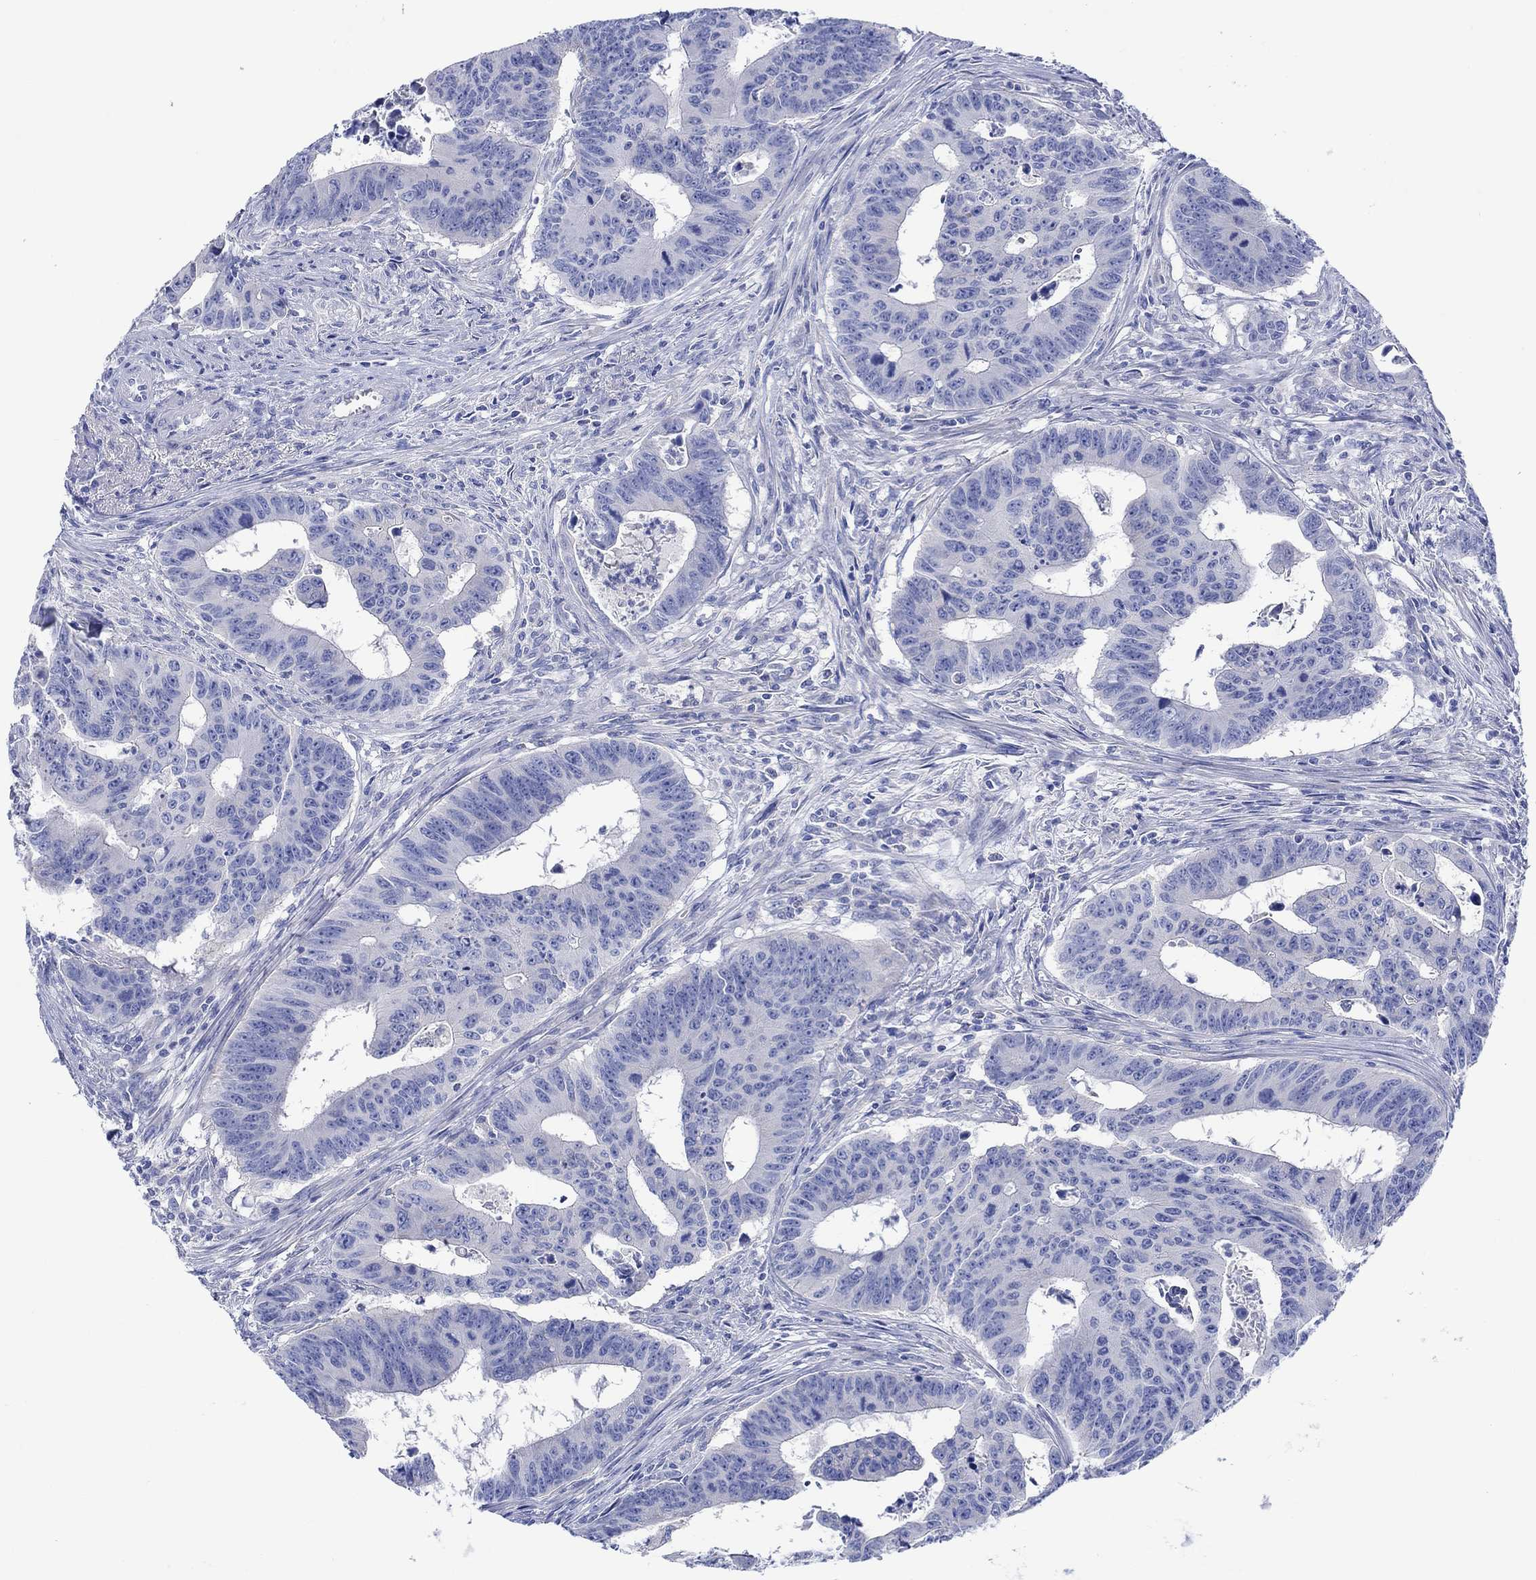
{"staining": {"intensity": "negative", "quantity": "none", "location": "none"}, "tissue": "colorectal cancer", "cell_type": "Tumor cells", "image_type": "cancer", "snomed": [{"axis": "morphology", "description": "Adenocarcinoma, NOS"}, {"axis": "topography", "description": "Appendix"}, {"axis": "topography", "description": "Colon"}, {"axis": "topography", "description": "Cecum"}, {"axis": "topography", "description": "Colon asc"}], "caption": "There is no significant positivity in tumor cells of colorectal cancer (adenocarcinoma). Brightfield microscopy of immunohistochemistry (IHC) stained with DAB (3,3'-diaminobenzidine) (brown) and hematoxylin (blue), captured at high magnification.", "gene": "REEP6", "patient": {"sex": "female", "age": 85}}